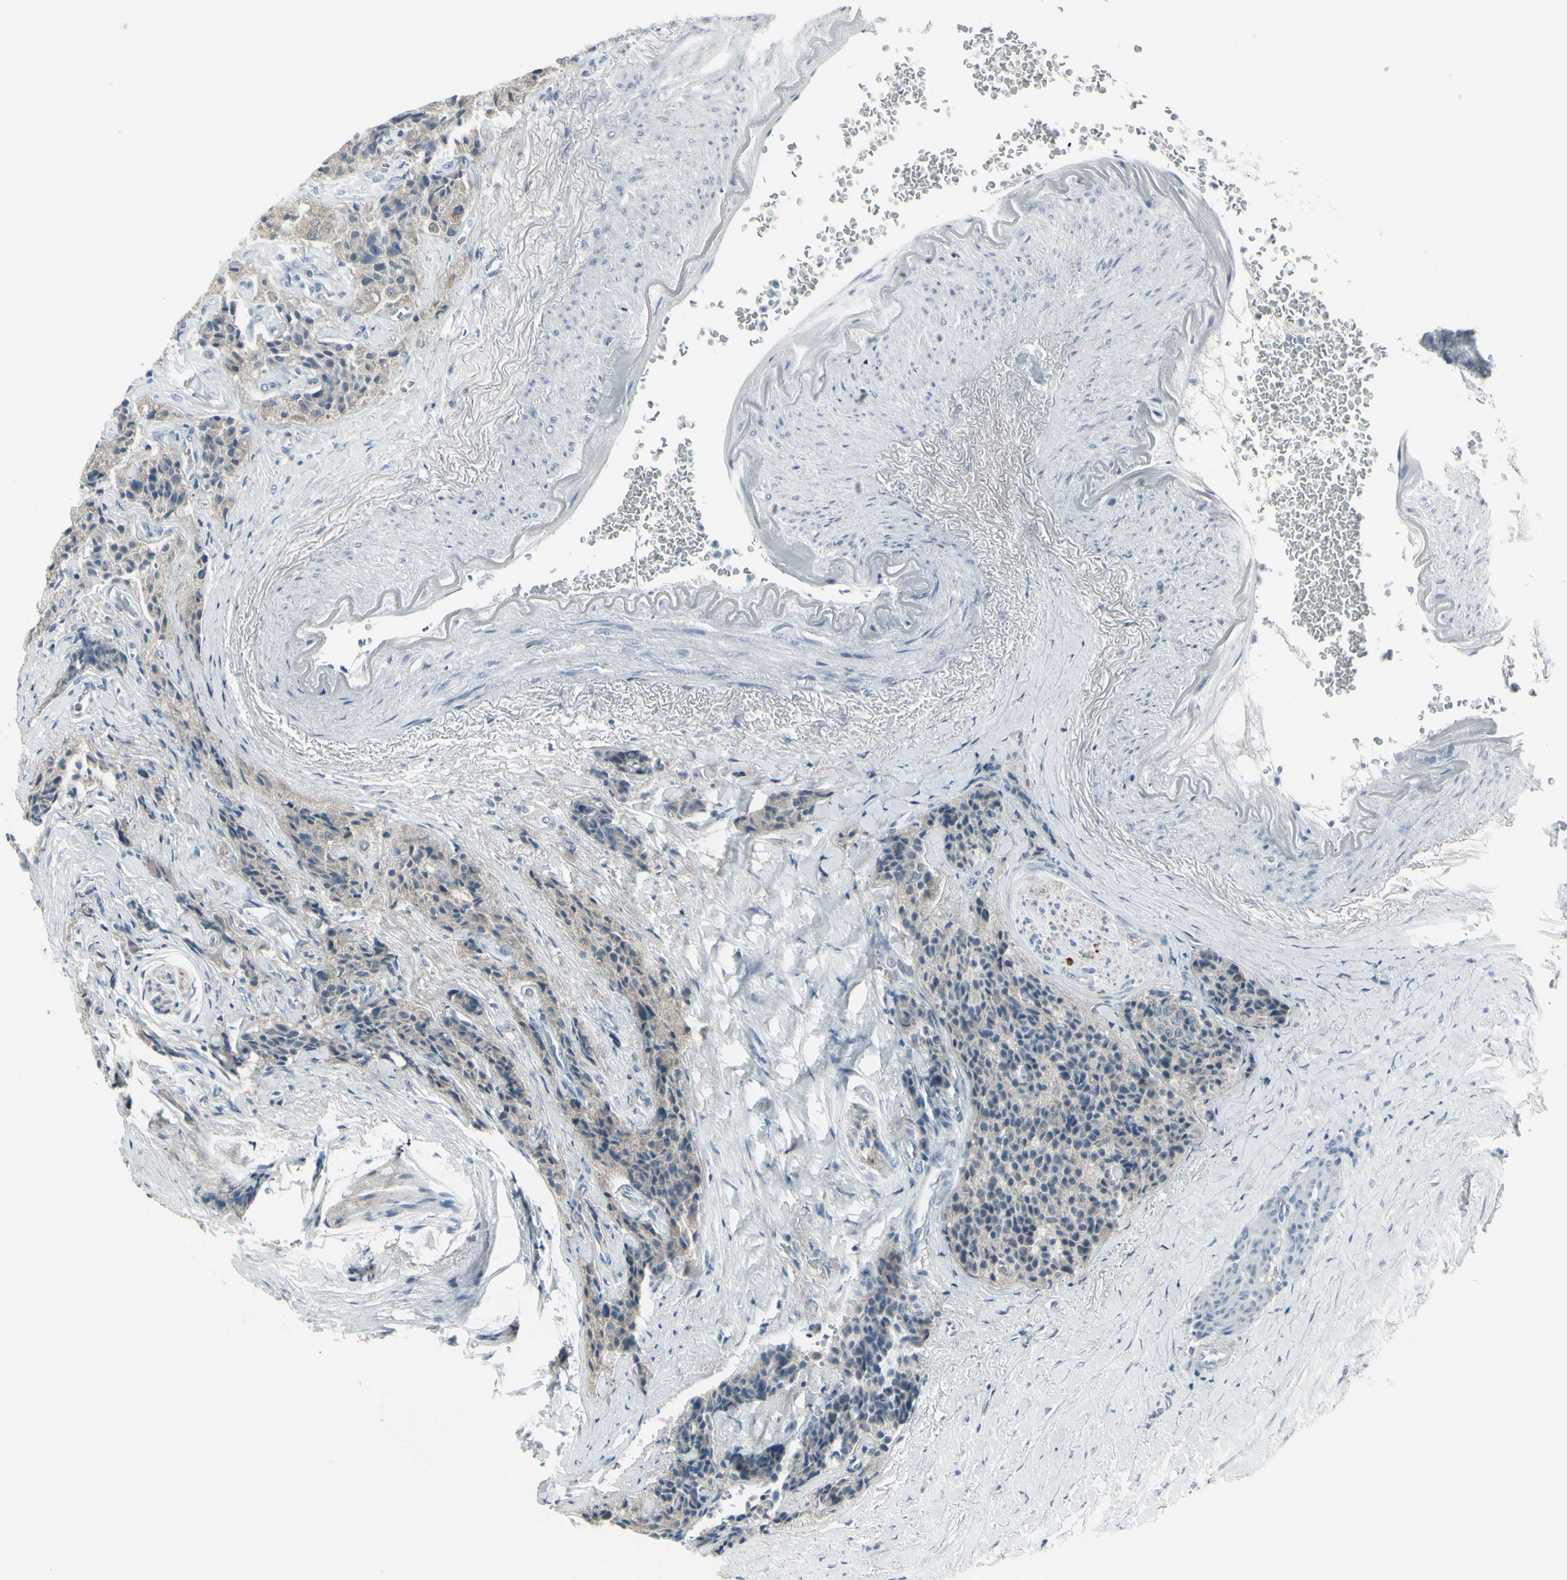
{"staining": {"intensity": "weak", "quantity": "25%-75%", "location": "cytoplasmic/membranous"}, "tissue": "carcinoid", "cell_type": "Tumor cells", "image_type": "cancer", "snomed": [{"axis": "morphology", "description": "Carcinoid, malignant, NOS"}, {"axis": "topography", "description": "Colon"}], "caption": "Approximately 25%-75% of tumor cells in carcinoid demonstrate weak cytoplasmic/membranous protein positivity as visualized by brown immunohistochemical staining.", "gene": "RAB3A", "patient": {"sex": "female", "age": 61}}